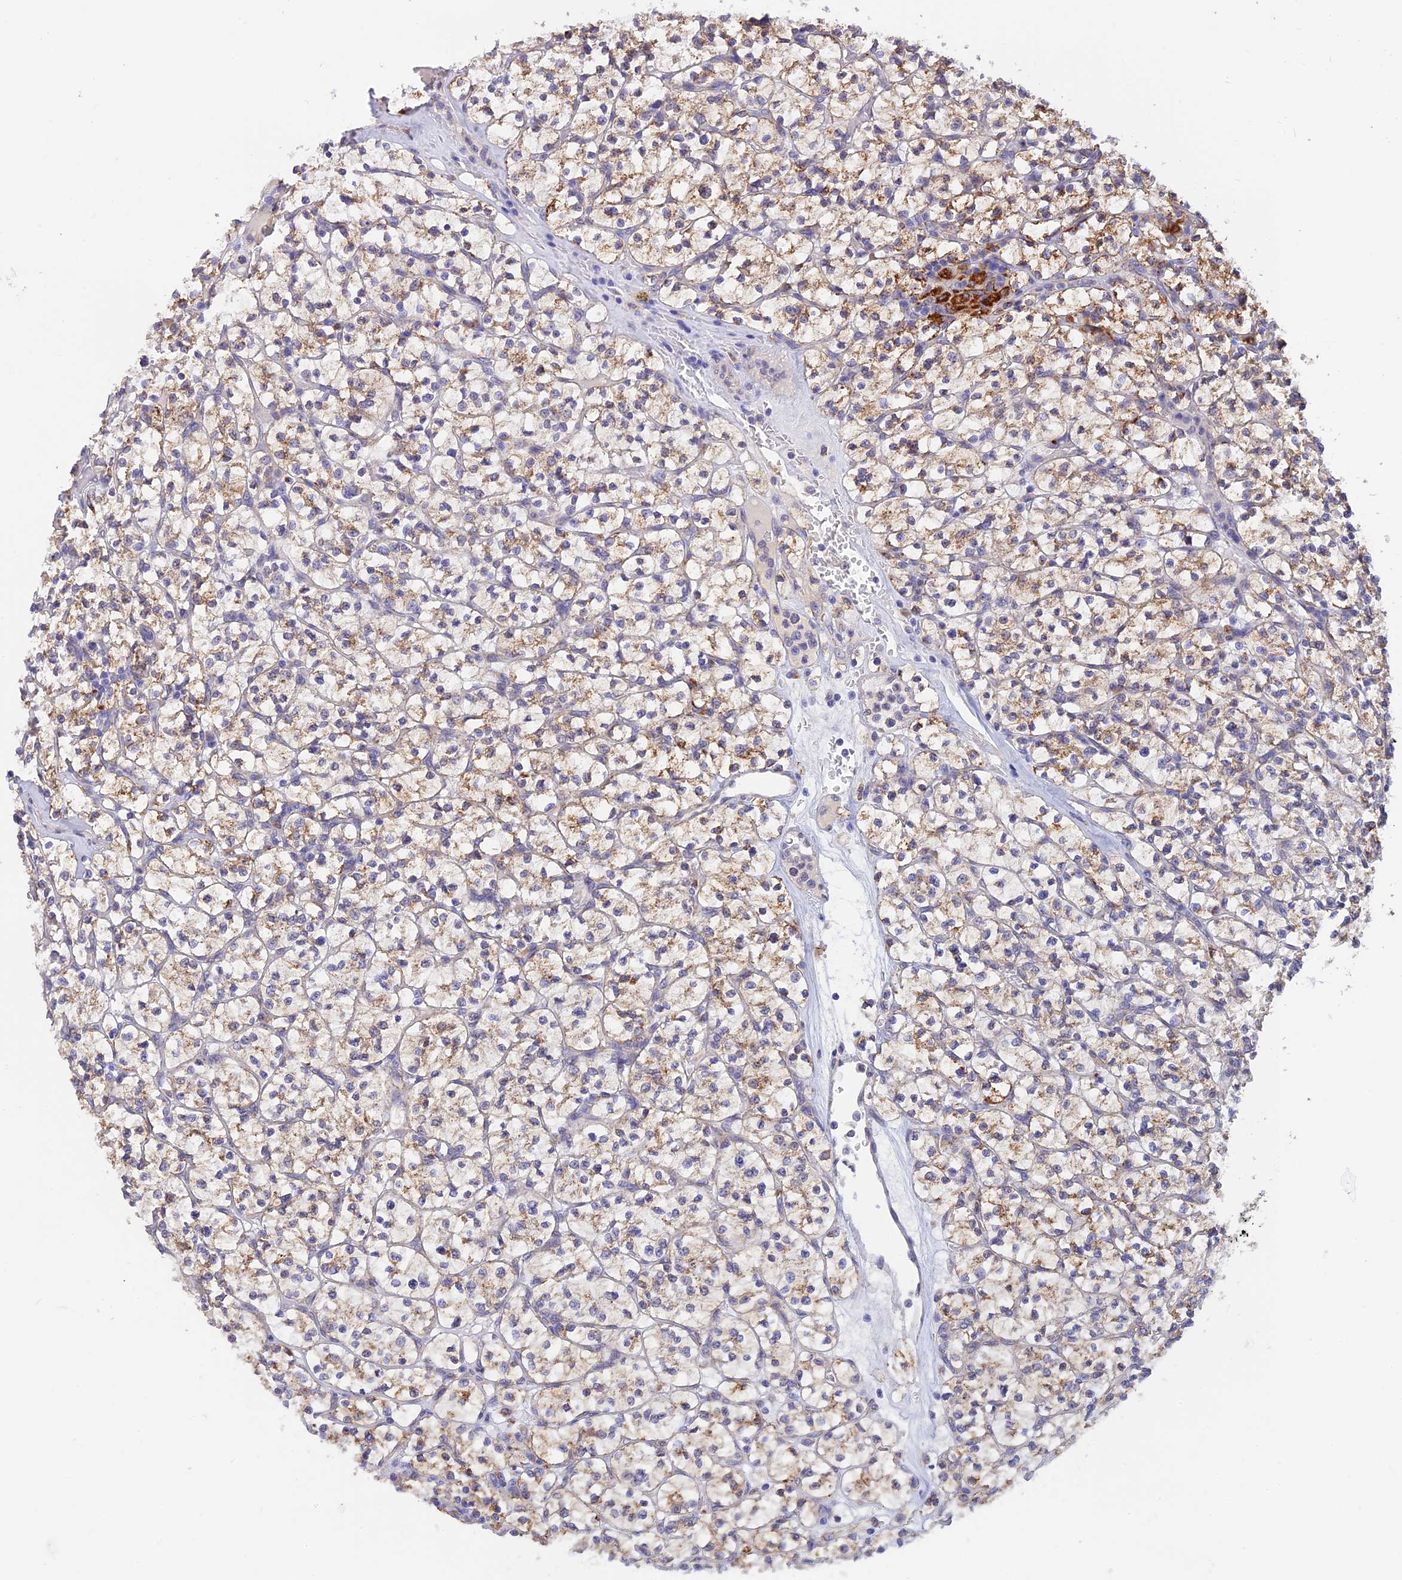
{"staining": {"intensity": "moderate", "quantity": "25%-75%", "location": "cytoplasmic/membranous"}, "tissue": "renal cancer", "cell_type": "Tumor cells", "image_type": "cancer", "snomed": [{"axis": "morphology", "description": "Adenocarcinoma, NOS"}, {"axis": "topography", "description": "Kidney"}], "caption": "A brown stain shows moderate cytoplasmic/membranous staining of a protein in human renal cancer (adenocarcinoma) tumor cells.", "gene": "VKORC1", "patient": {"sex": "female", "age": 64}}